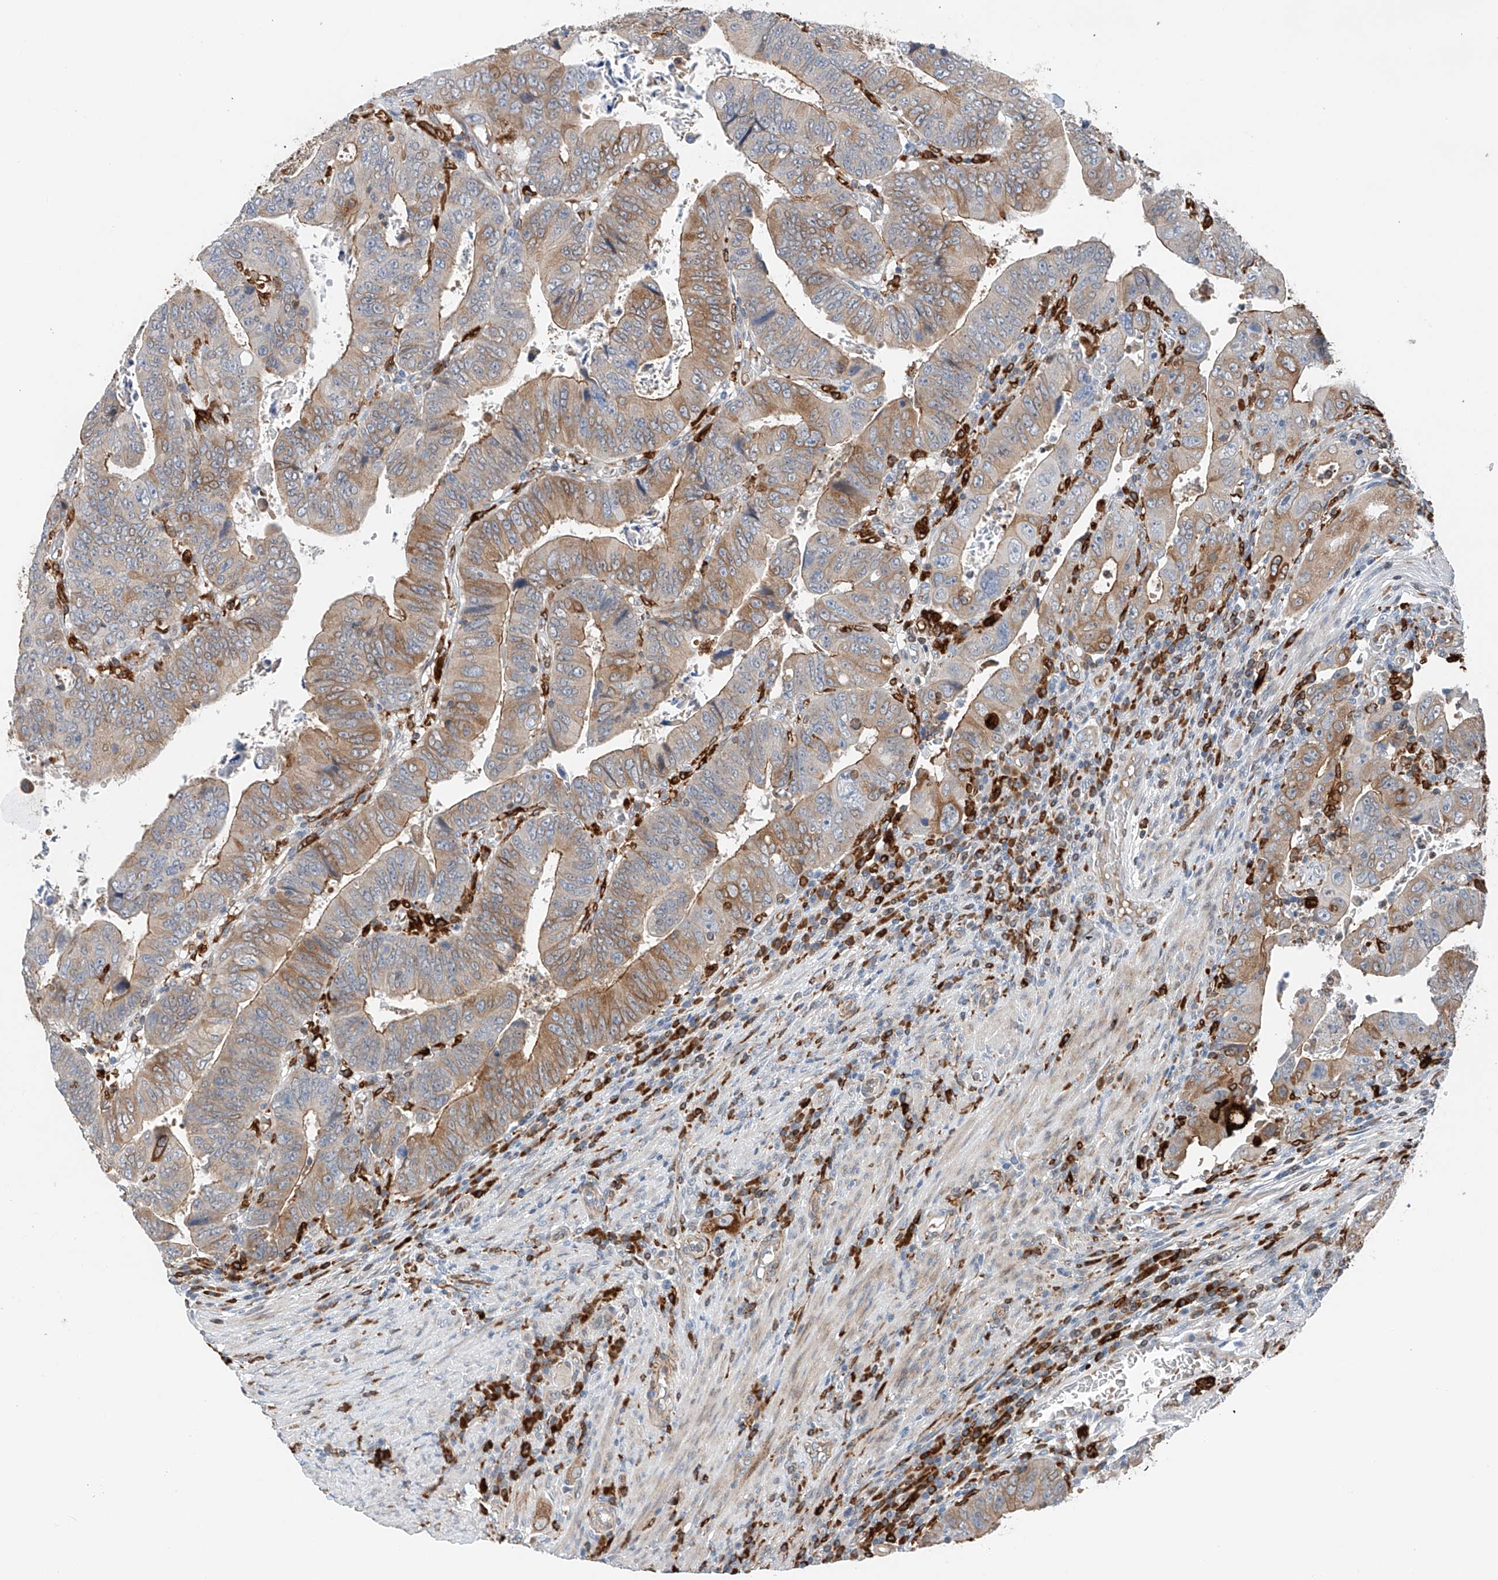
{"staining": {"intensity": "moderate", "quantity": "25%-75%", "location": "cytoplasmic/membranous"}, "tissue": "colorectal cancer", "cell_type": "Tumor cells", "image_type": "cancer", "snomed": [{"axis": "morphology", "description": "Normal tissue, NOS"}, {"axis": "morphology", "description": "Adenocarcinoma, NOS"}, {"axis": "topography", "description": "Rectum"}], "caption": "The micrograph reveals staining of colorectal adenocarcinoma, revealing moderate cytoplasmic/membranous protein staining (brown color) within tumor cells.", "gene": "TBXAS1", "patient": {"sex": "female", "age": 65}}